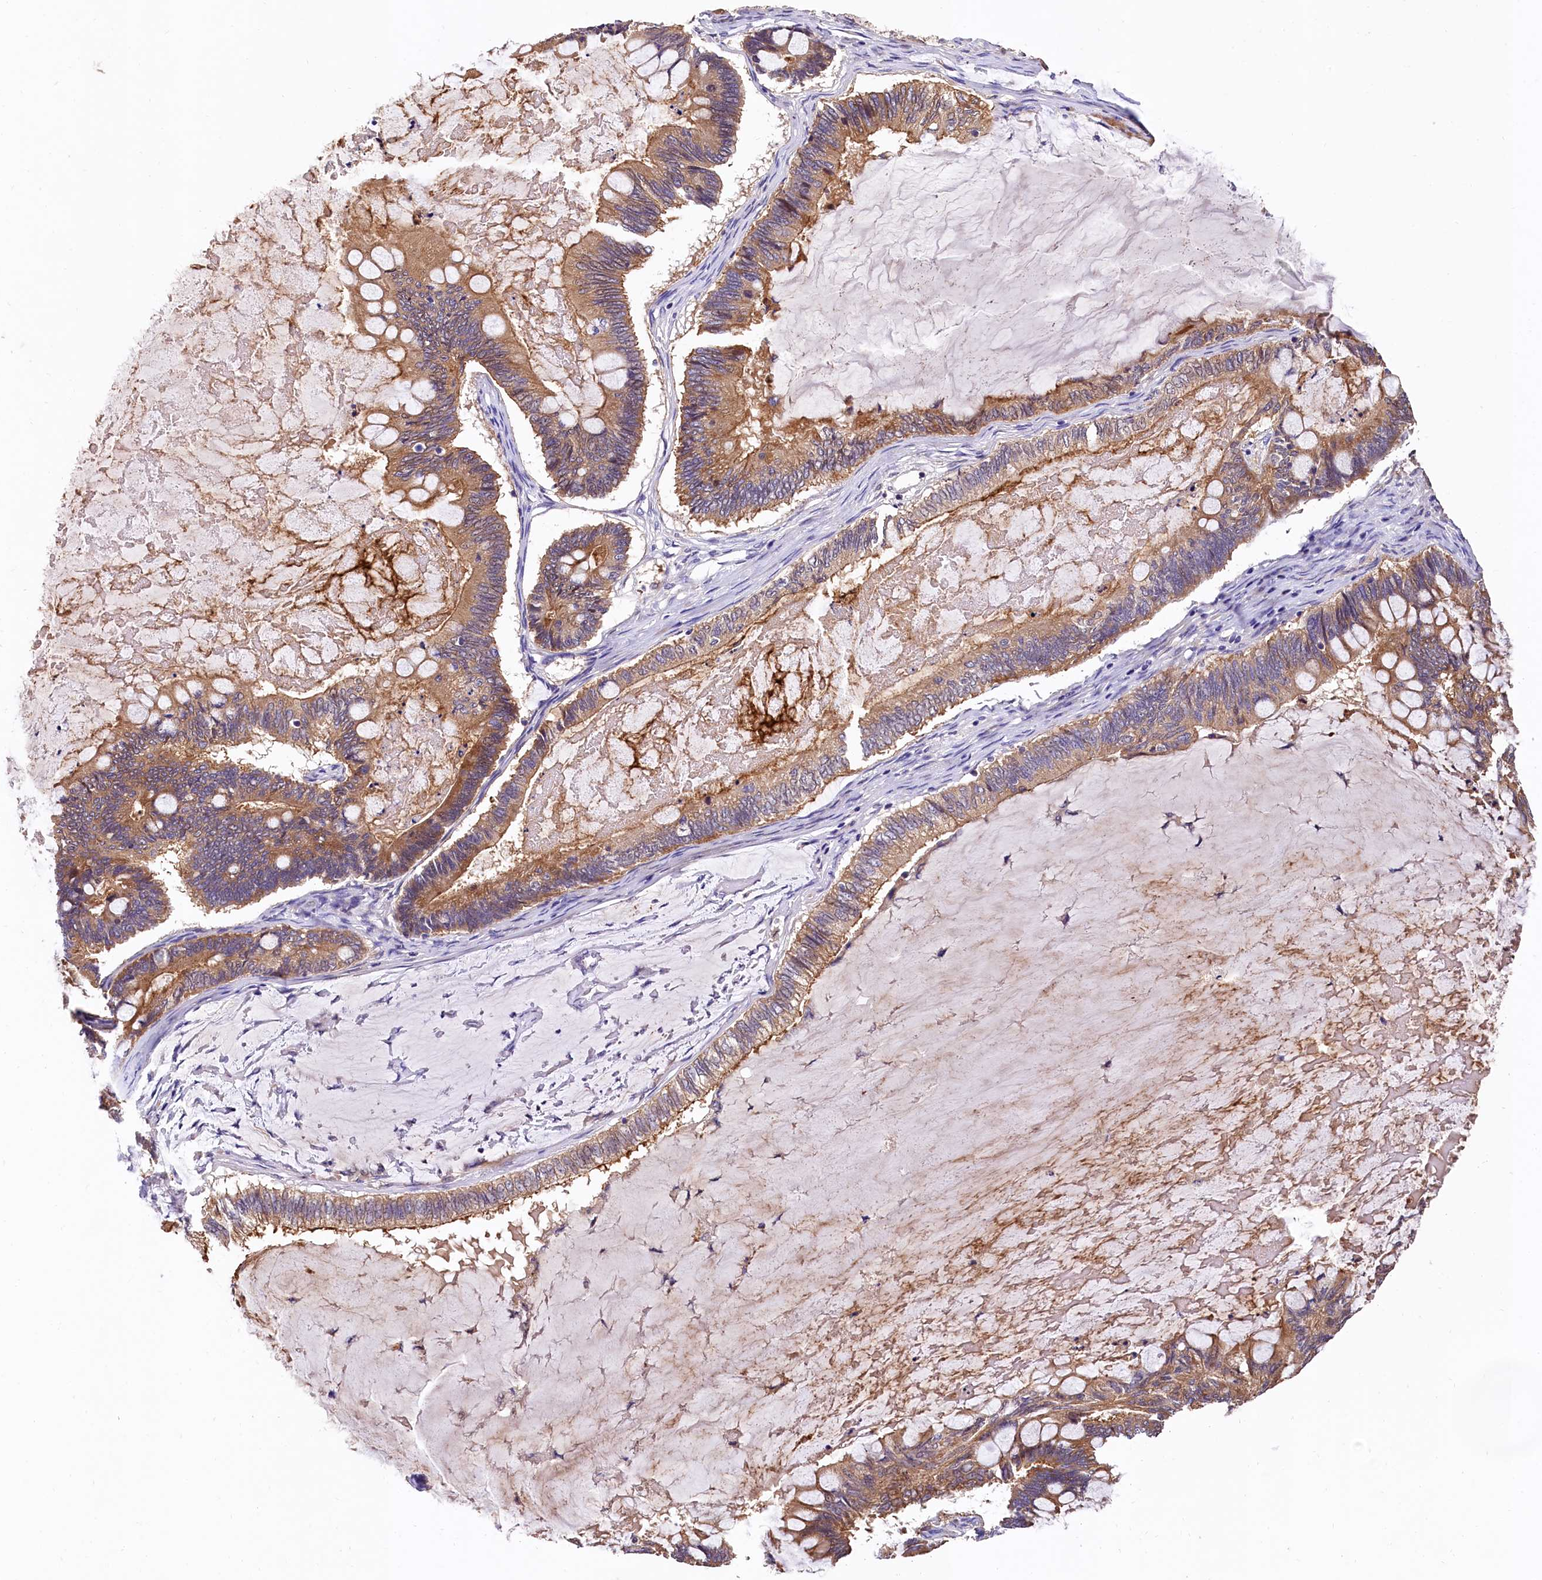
{"staining": {"intensity": "moderate", "quantity": ">75%", "location": "cytoplasmic/membranous"}, "tissue": "ovarian cancer", "cell_type": "Tumor cells", "image_type": "cancer", "snomed": [{"axis": "morphology", "description": "Cystadenocarcinoma, mucinous, NOS"}, {"axis": "topography", "description": "Ovary"}], "caption": "Approximately >75% of tumor cells in ovarian cancer (mucinous cystadenocarcinoma) exhibit moderate cytoplasmic/membranous protein staining as visualized by brown immunohistochemical staining.", "gene": "EPS8L2", "patient": {"sex": "female", "age": 61}}